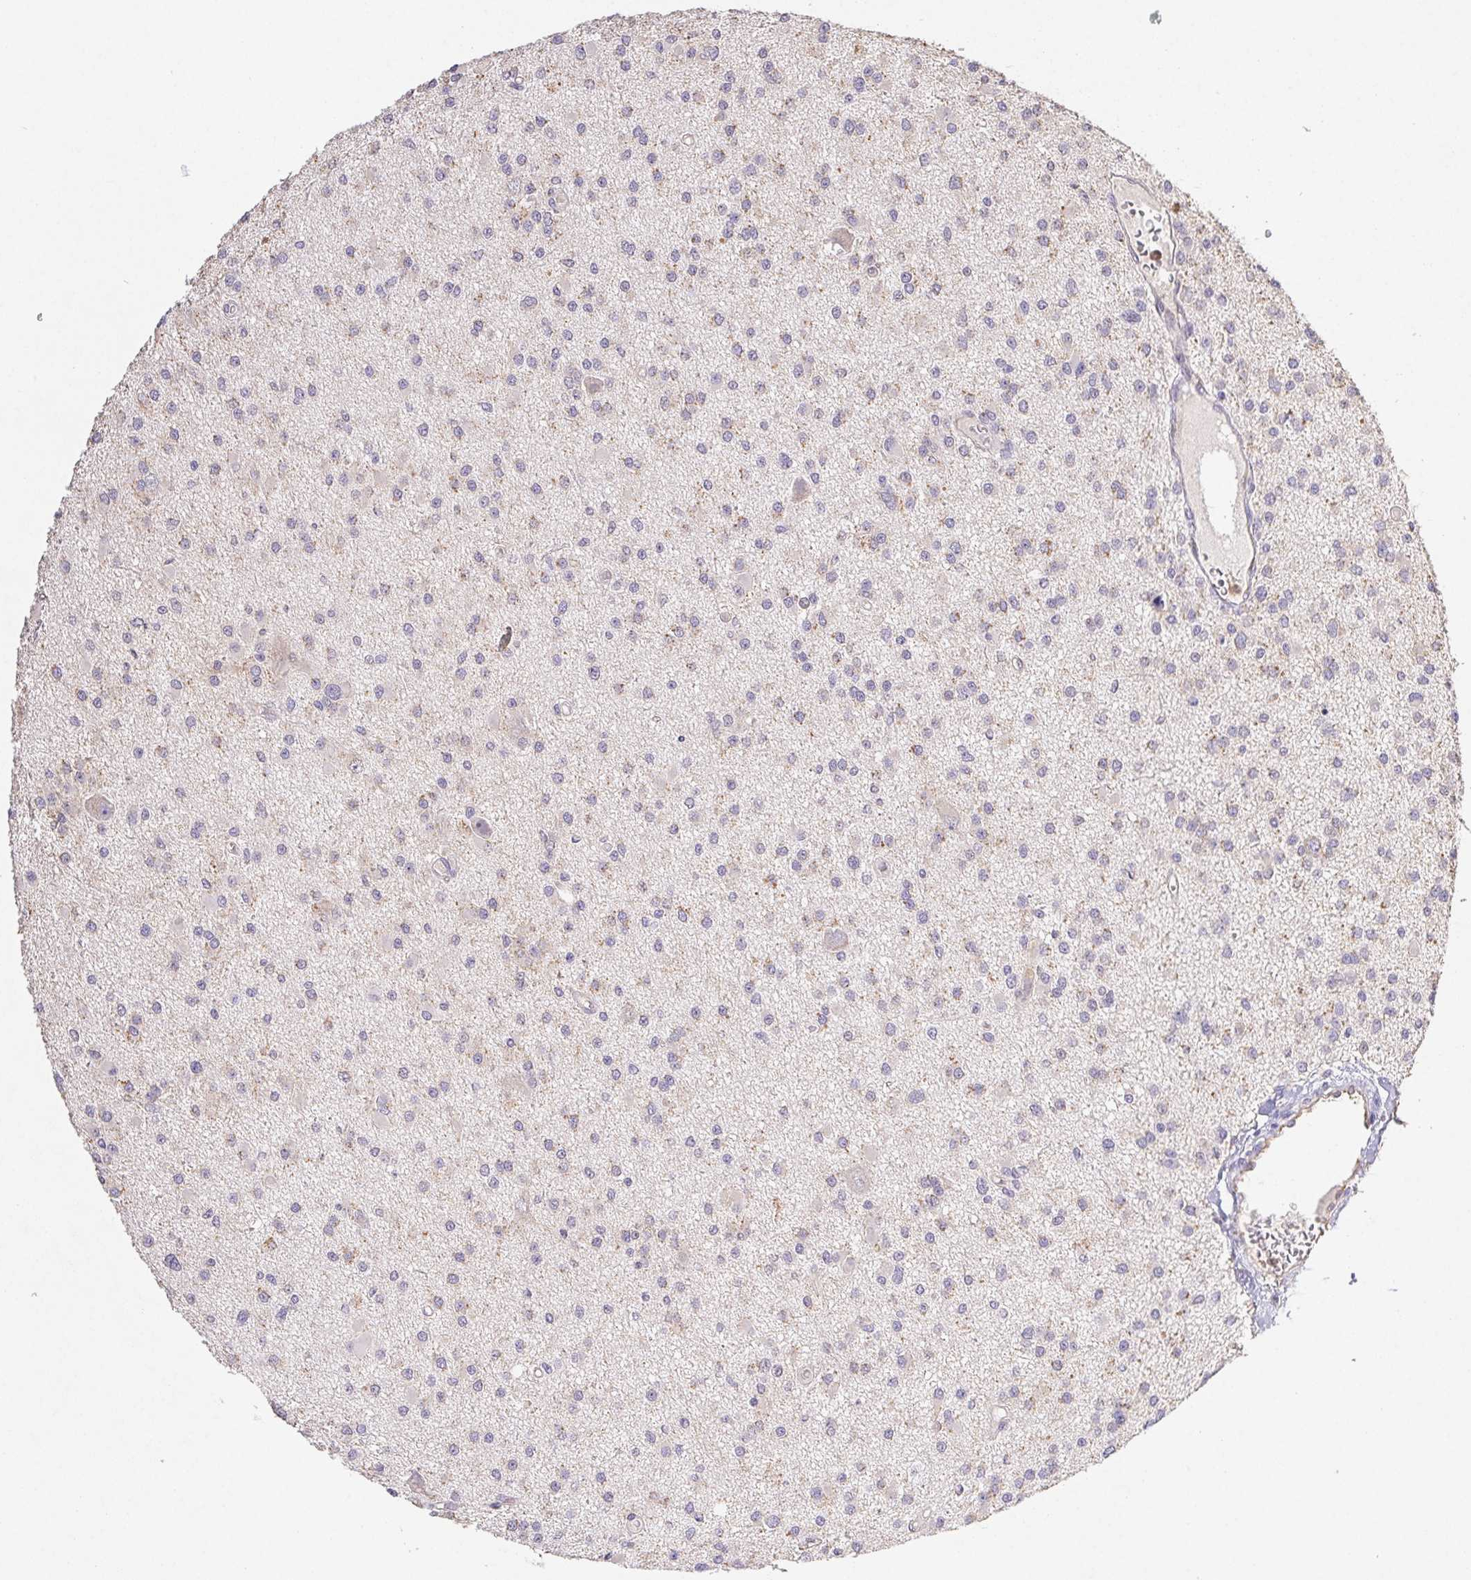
{"staining": {"intensity": "negative", "quantity": "none", "location": "none"}, "tissue": "glioma", "cell_type": "Tumor cells", "image_type": "cancer", "snomed": [{"axis": "morphology", "description": "Glioma, malignant, High grade"}, {"axis": "topography", "description": "Brain"}], "caption": "This is a image of immunohistochemistry (IHC) staining of glioma, which shows no staining in tumor cells.", "gene": "RAB11A", "patient": {"sex": "male", "age": 54}}